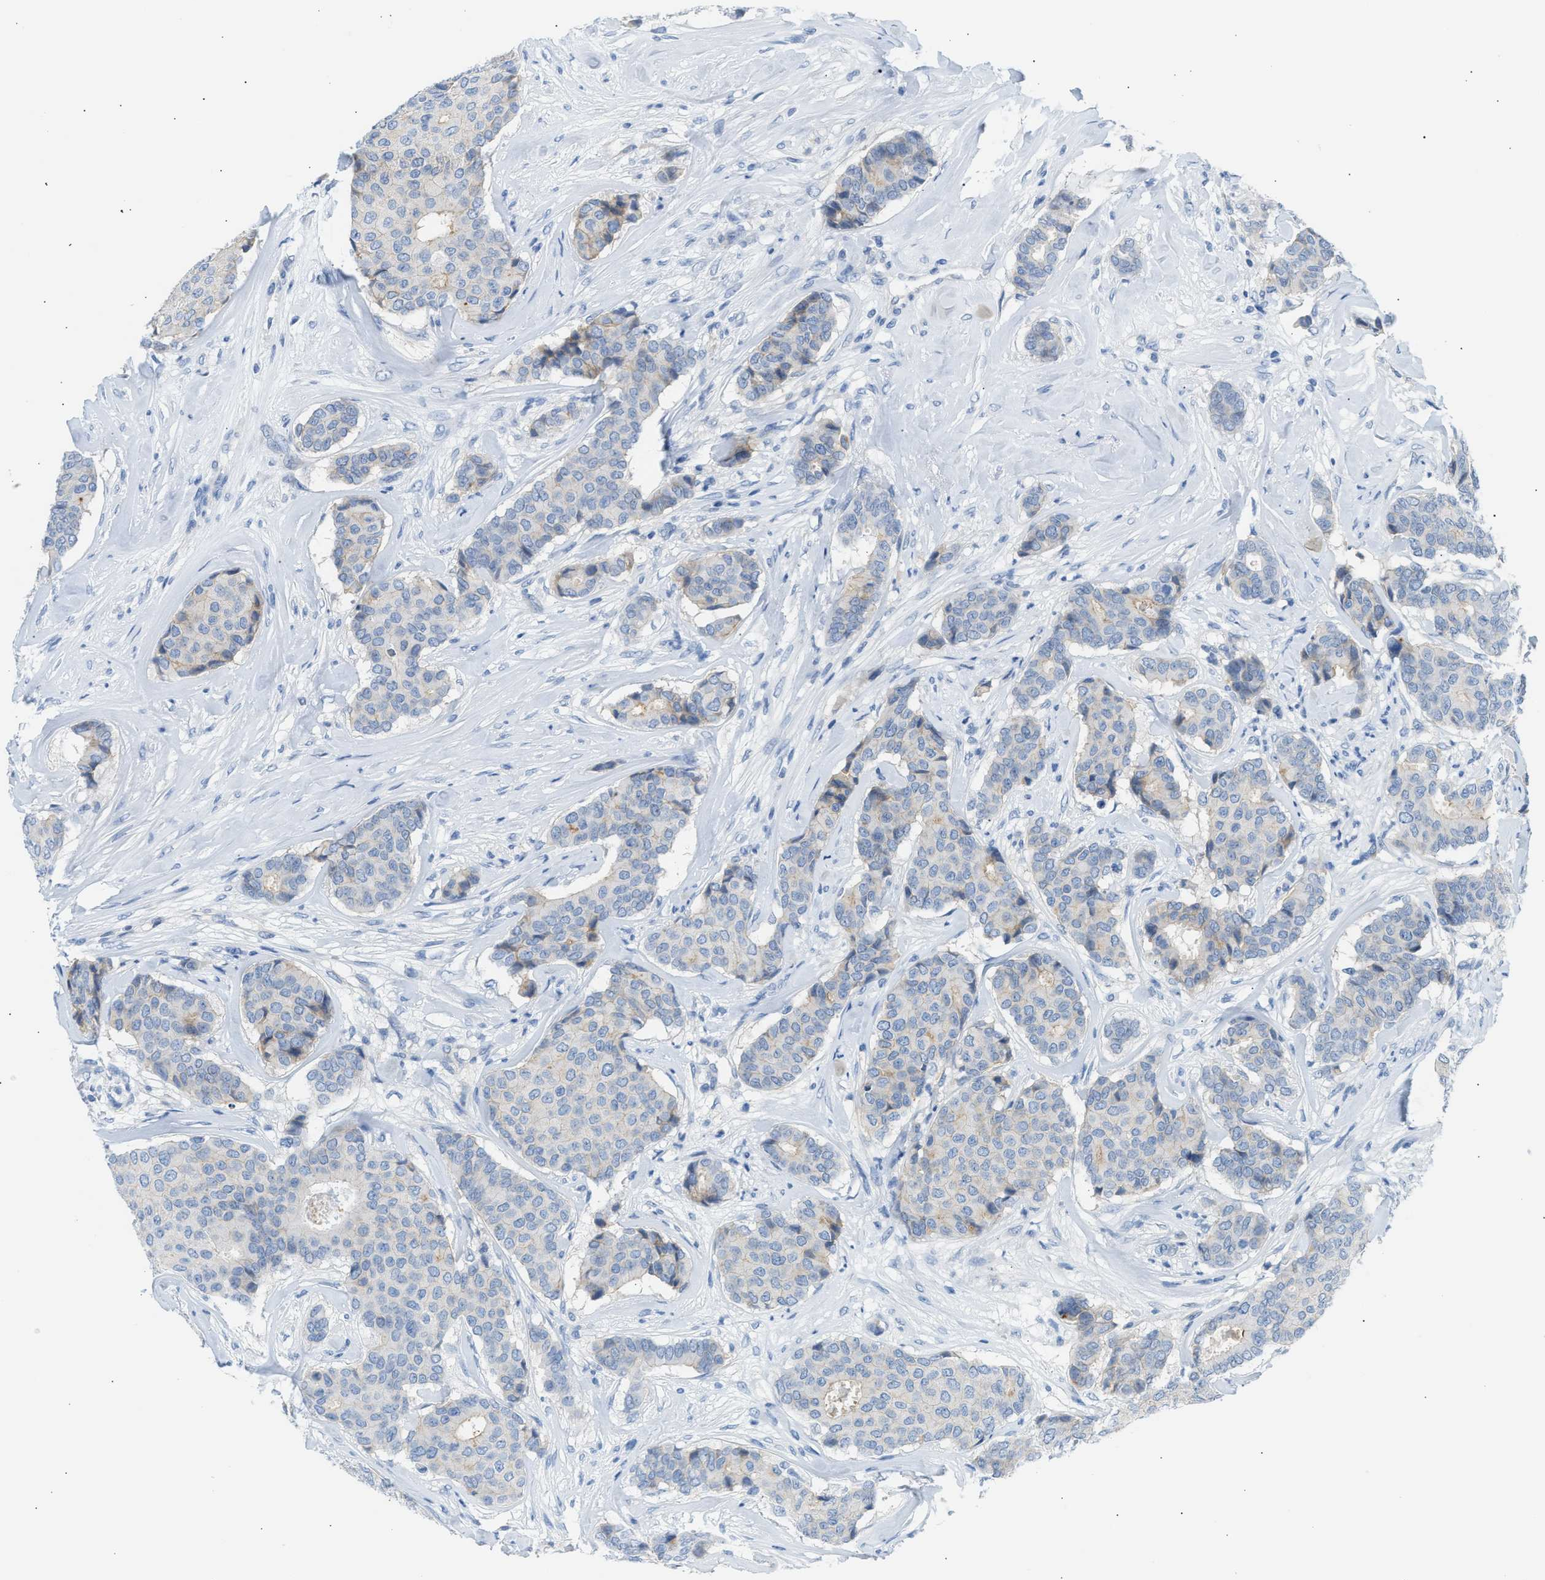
{"staining": {"intensity": "weak", "quantity": "<25%", "location": "cytoplasmic/membranous"}, "tissue": "breast cancer", "cell_type": "Tumor cells", "image_type": "cancer", "snomed": [{"axis": "morphology", "description": "Duct carcinoma"}, {"axis": "topography", "description": "Breast"}], "caption": "IHC image of neoplastic tissue: breast cancer (intraductal carcinoma) stained with DAB exhibits no significant protein expression in tumor cells.", "gene": "ERBB2", "patient": {"sex": "female", "age": 75}}